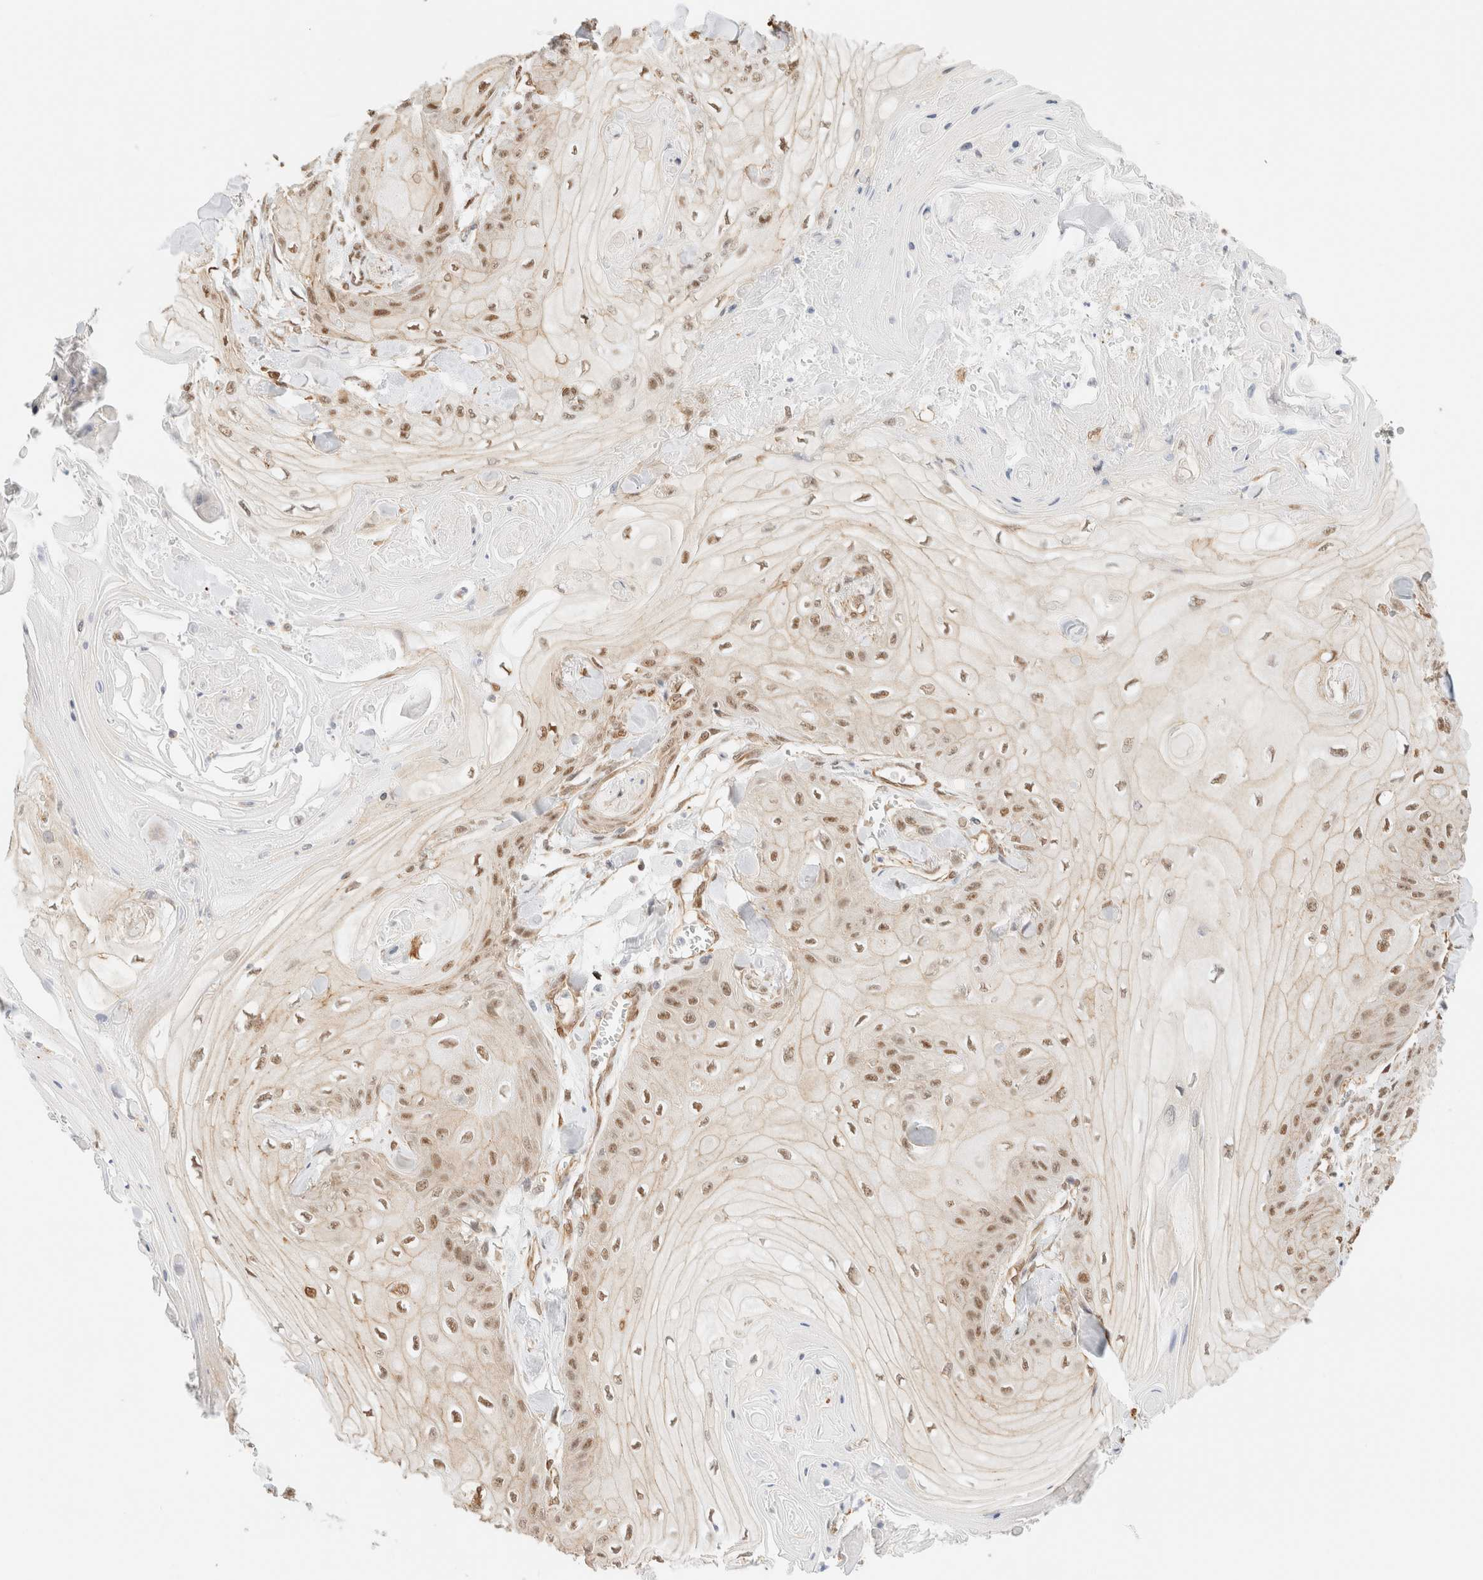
{"staining": {"intensity": "moderate", "quantity": ">75%", "location": "nuclear"}, "tissue": "skin cancer", "cell_type": "Tumor cells", "image_type": "cancer", "snomed": [{"axis": "morphology", "description": "Squamous cell carcinoma, NOS"}, {"axis": "topography", "description": "Skin"}], "caption": "IHC of skin squamous cell carcinoma reveals medium levels of moderate nuclear positivity in about >75% of tumor cells.", "gene": "ARID5A", "patient": {"sex": "male", "age": 74}}